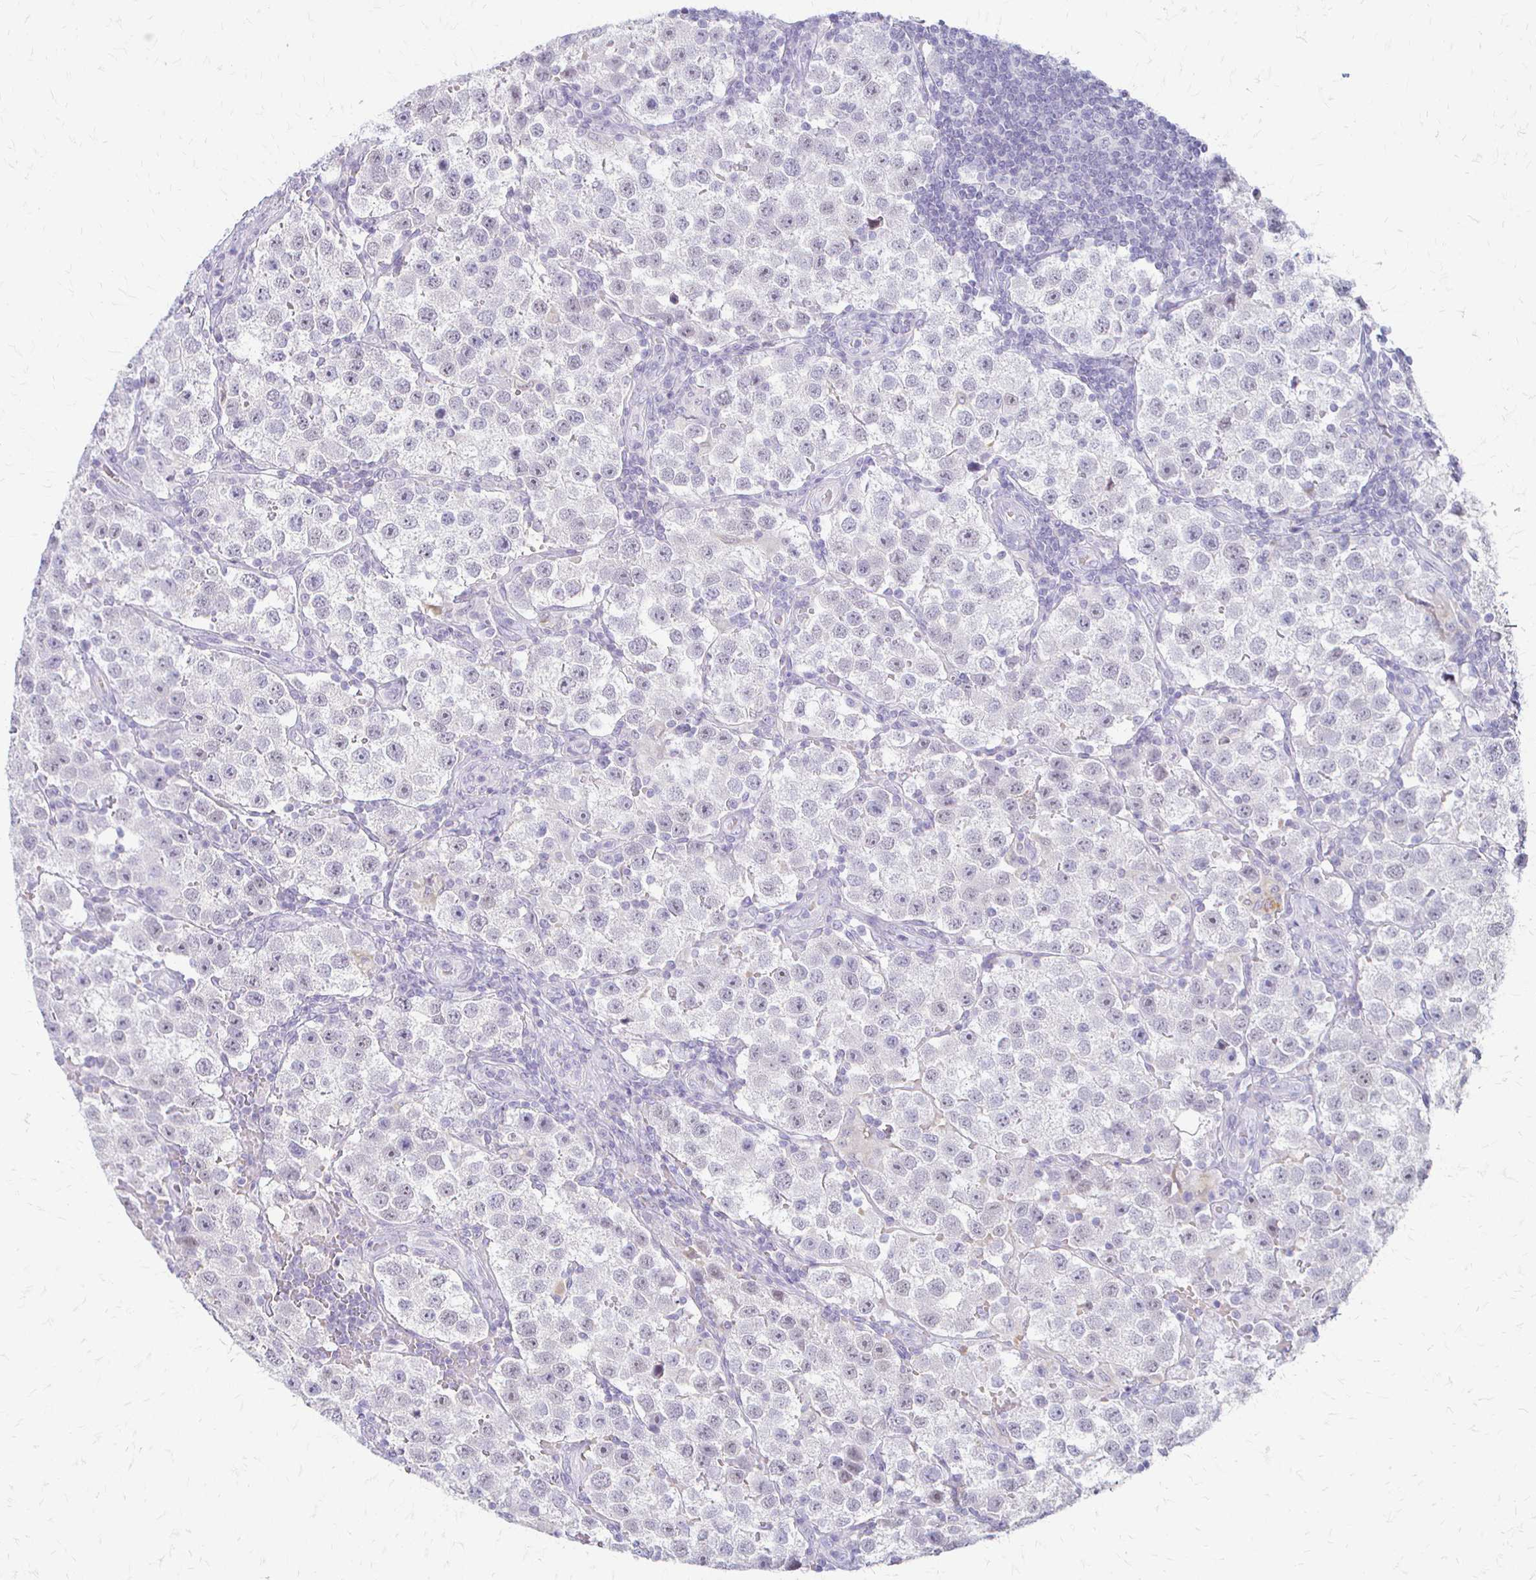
{"staining": {"intensity": "negative", "quantity": "none", "location": "none"}, "tissue": "testis cancer", "cell_type": "Tumor cells", "image_type": "cancer", "snomed": [{"axis": "morphology", "description": "Seminoma, NOS"}, {"axis": "topography", "description": "Testis"}], "caption": "Immunohistochemistry (IHC) of human testis seminoma shows no staining in tumor cells.", "gene": "ACP5", "patient": {"sex": "male", "age": 37}}